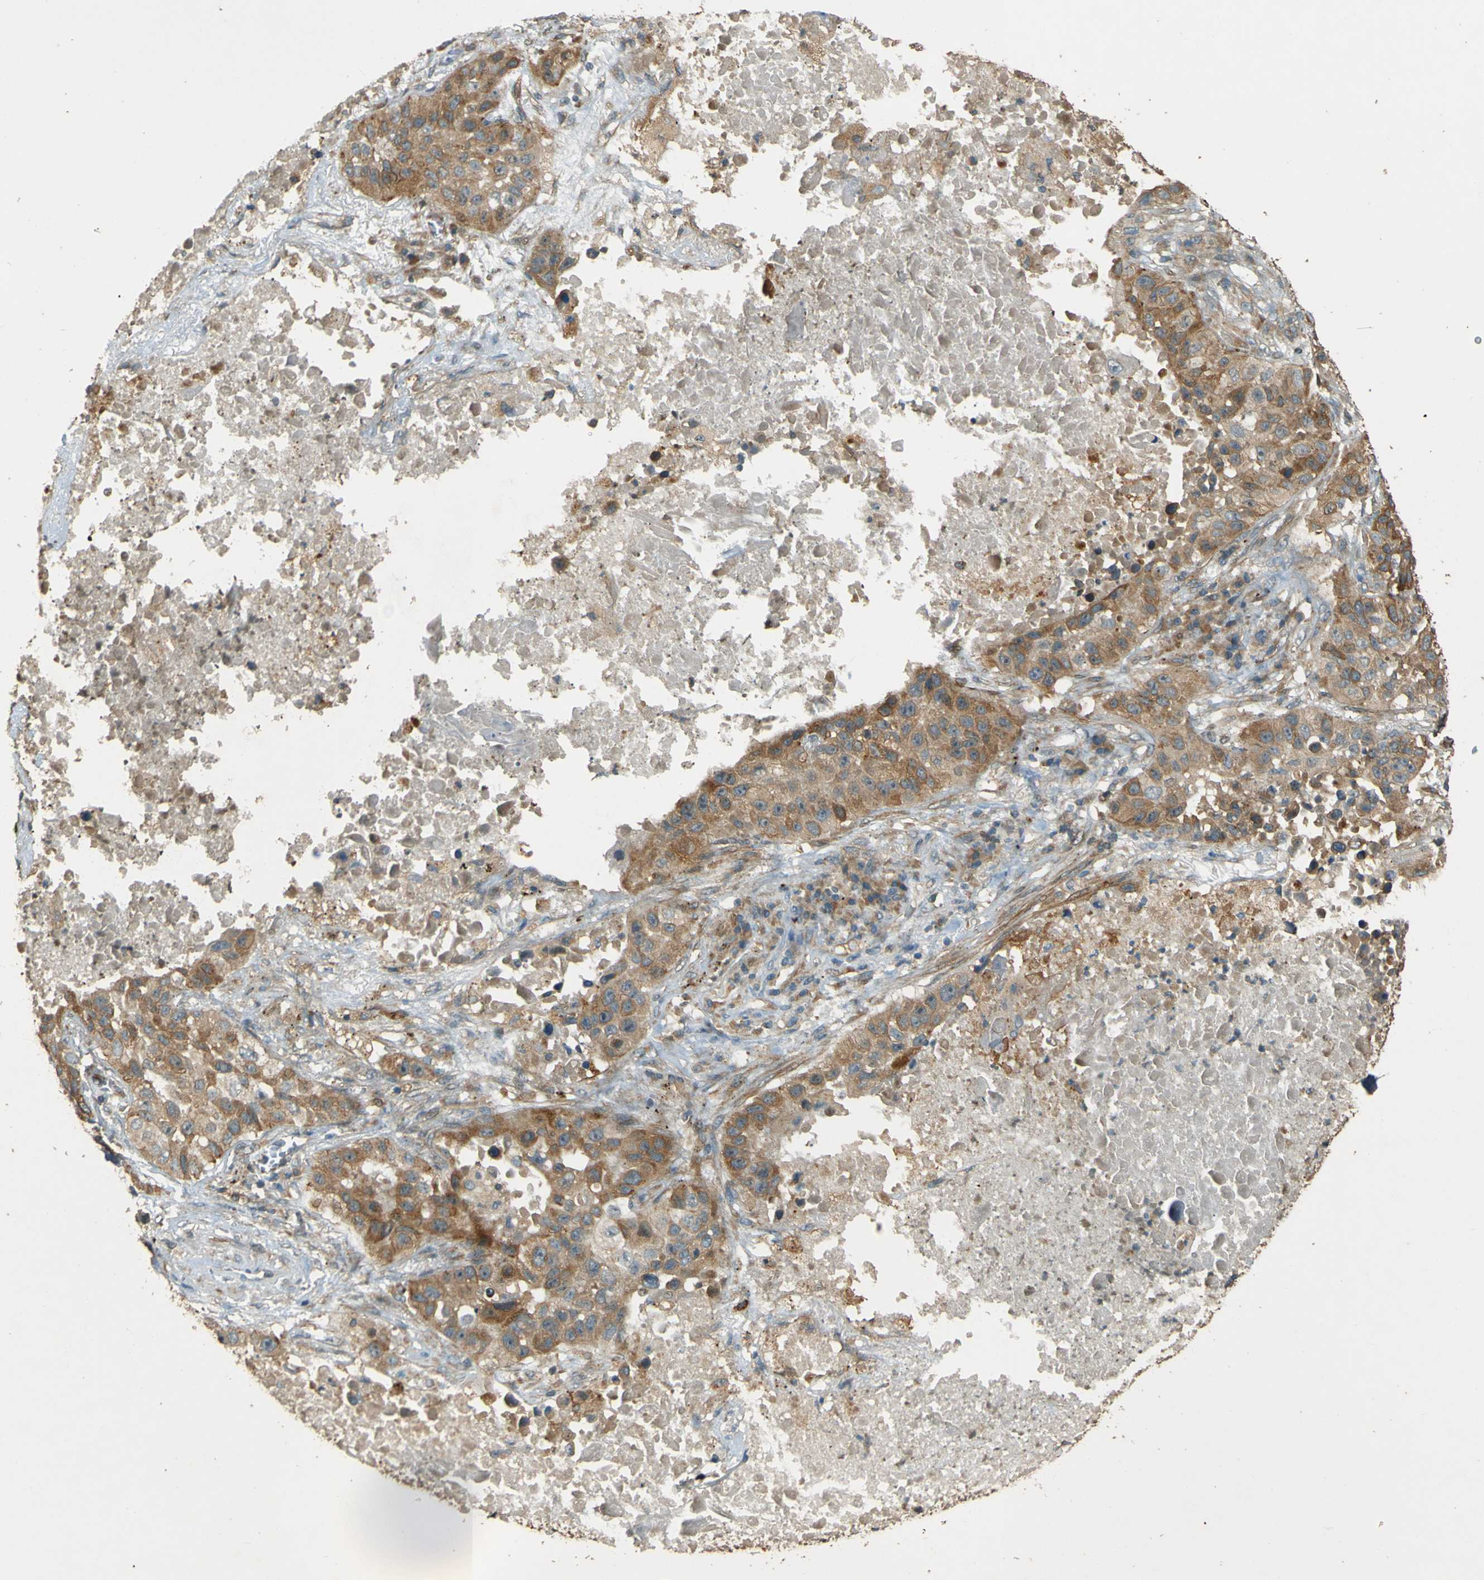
{"staining": {"intensity": "moderate", "quantity": ">75%", "location": "cytoplasmic/membranous"}, "tissue": "lung cancer", "cell_type": "Tumor cells", "image_type": "cancer", "snomed": [{"axis": "morphology", "description": "Squamous cell carcinoma, NOS"}, {"axis": "topography", "description": "Lung"}], "caption": "The photomicrograph displays a brown stain indicating the presence of a protein in the cytoplasmic/membranous of tumor cells in squamous cell carcinoma (lung).", "gene": "LPCAT1", "patient": {"sex": "male", "age": 57}}